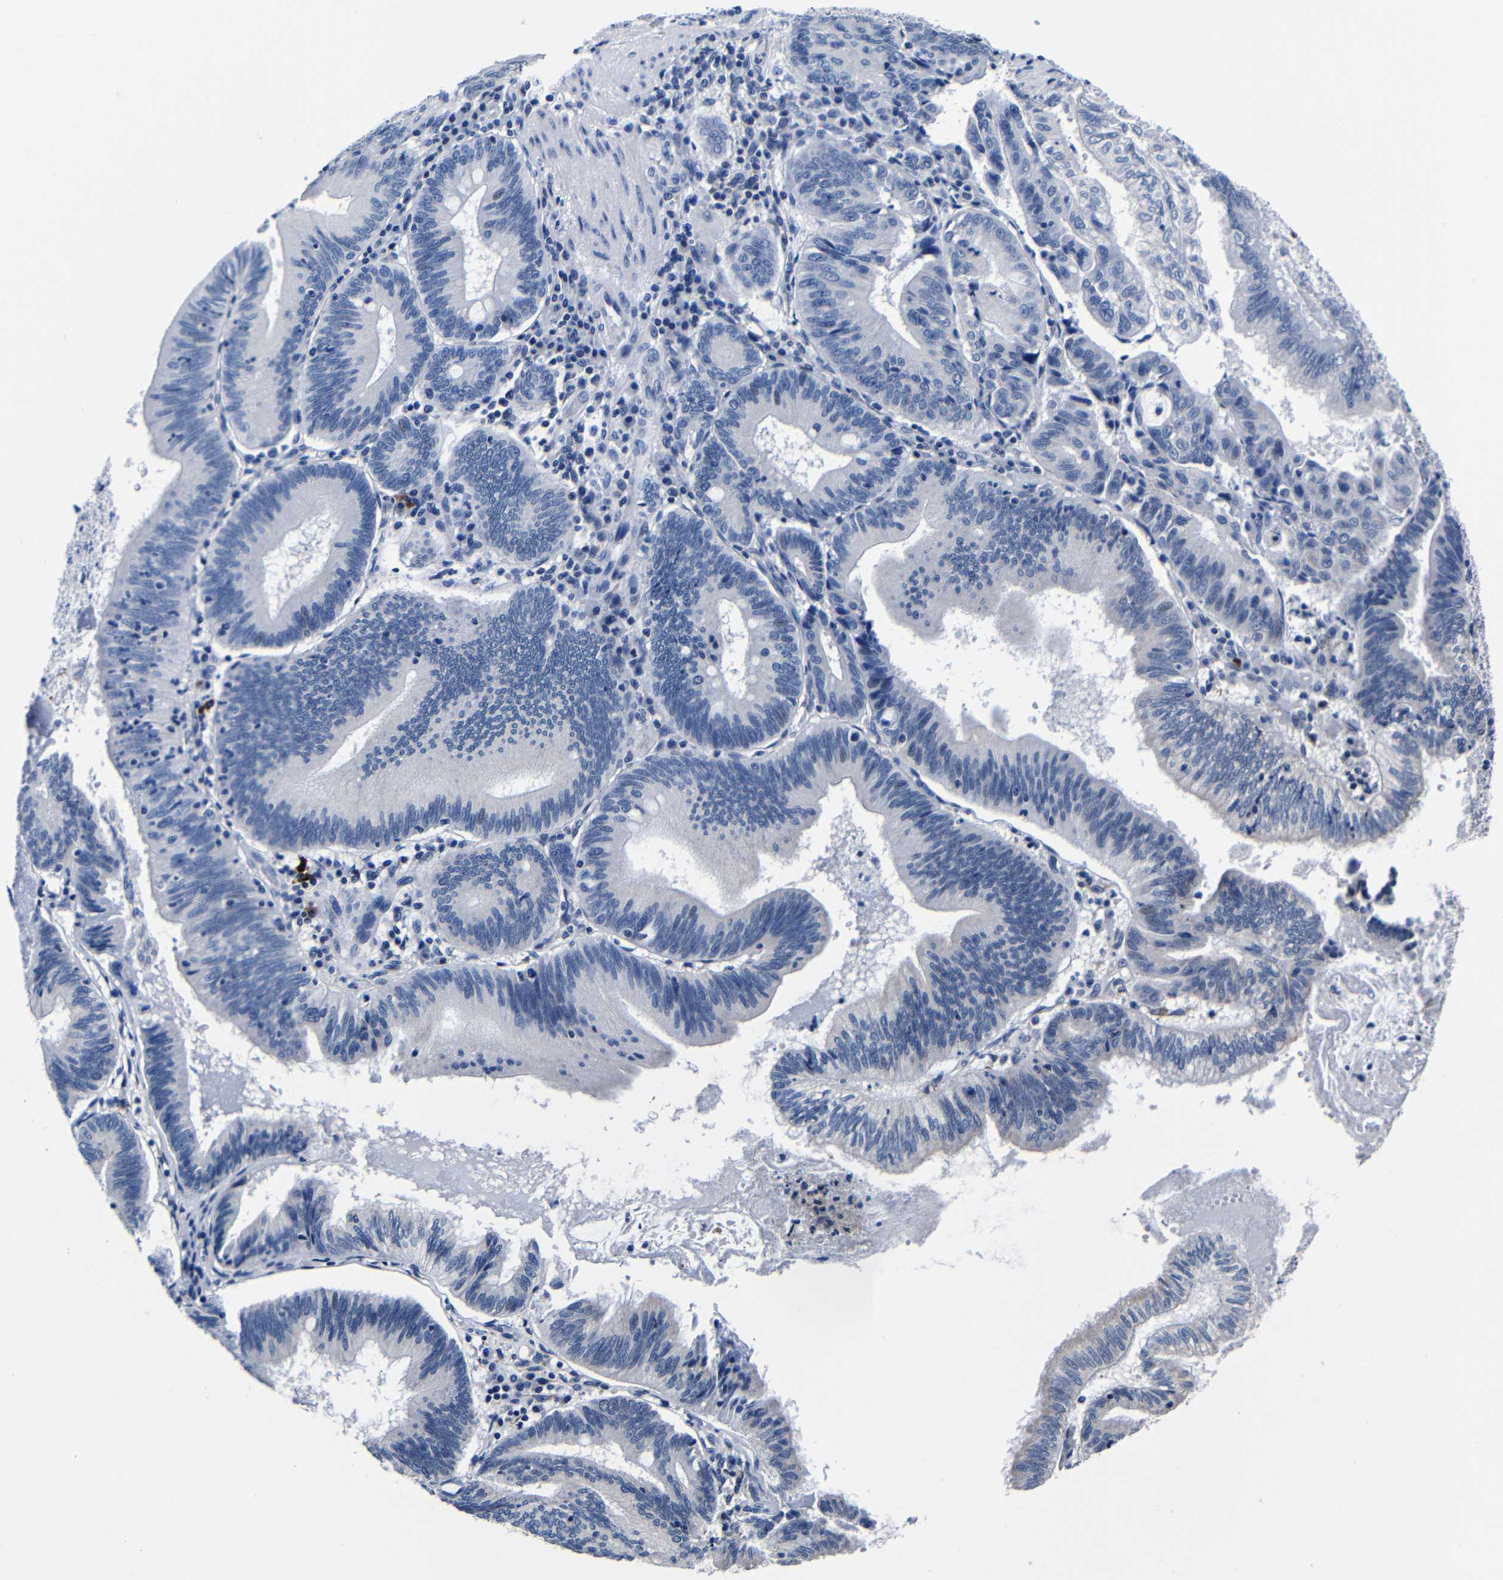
{"staining": {"intensity": "negative", "quantity": "none", "location": "none"}, "tissue": "pancreatic cancer", "cell_type": "Tumor cells", "image_type": "cancer", "snomed": [{"axis": "morphology", "description": "Adenocarcinoma, NOS"}, {"axis": "topography", "description": "Pancreas"}], "caption": "Immunohistochemical staining of human adenocarcinoma (pancreatic) displays no significant expression in tumor cells.", "gene": "DEPP1", "patient": {"sex": "male", "age": 82}}